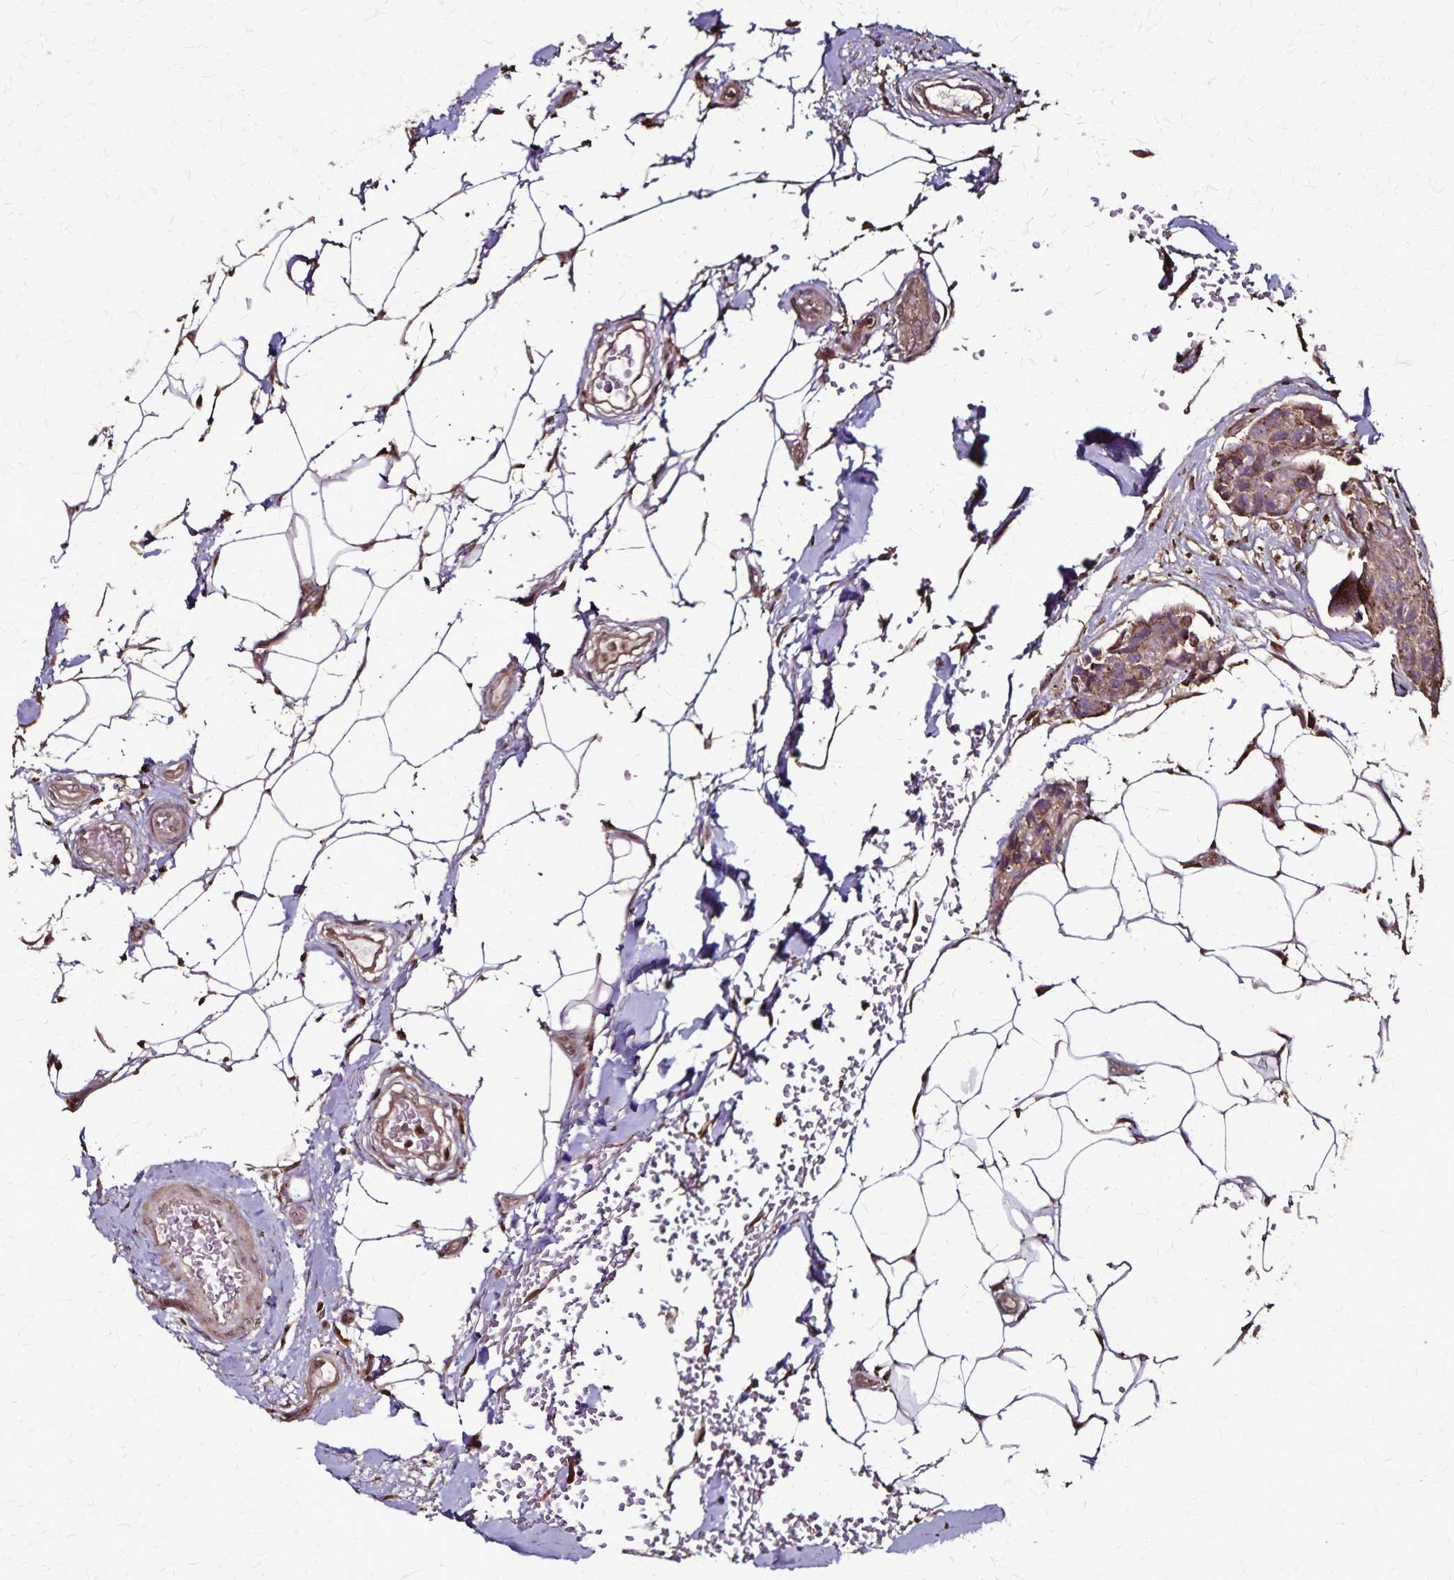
{"staining": {"intensity": "weak", "quantity": ">75%", "location": "cytoplasmic/membranous"}, "tissue": "breast cancer", "cell_type": "Tumor cells", "image_type": "cancer", "snomed": [{"axis": "morphology", "description": "Duct carcinoma"}, {"axis": "topography", "description": "Breast"}, {"axis": "topography", "description": "Lymph node"}], "caption": "Protein staining of infiltrating ductal carcinoma (breast) tissue displays weak cytoplasmic/membranous staining in about >75% of tumor cells.", "gene": "CHMP1B", "patient": {"sex": "female", "age": 80}}